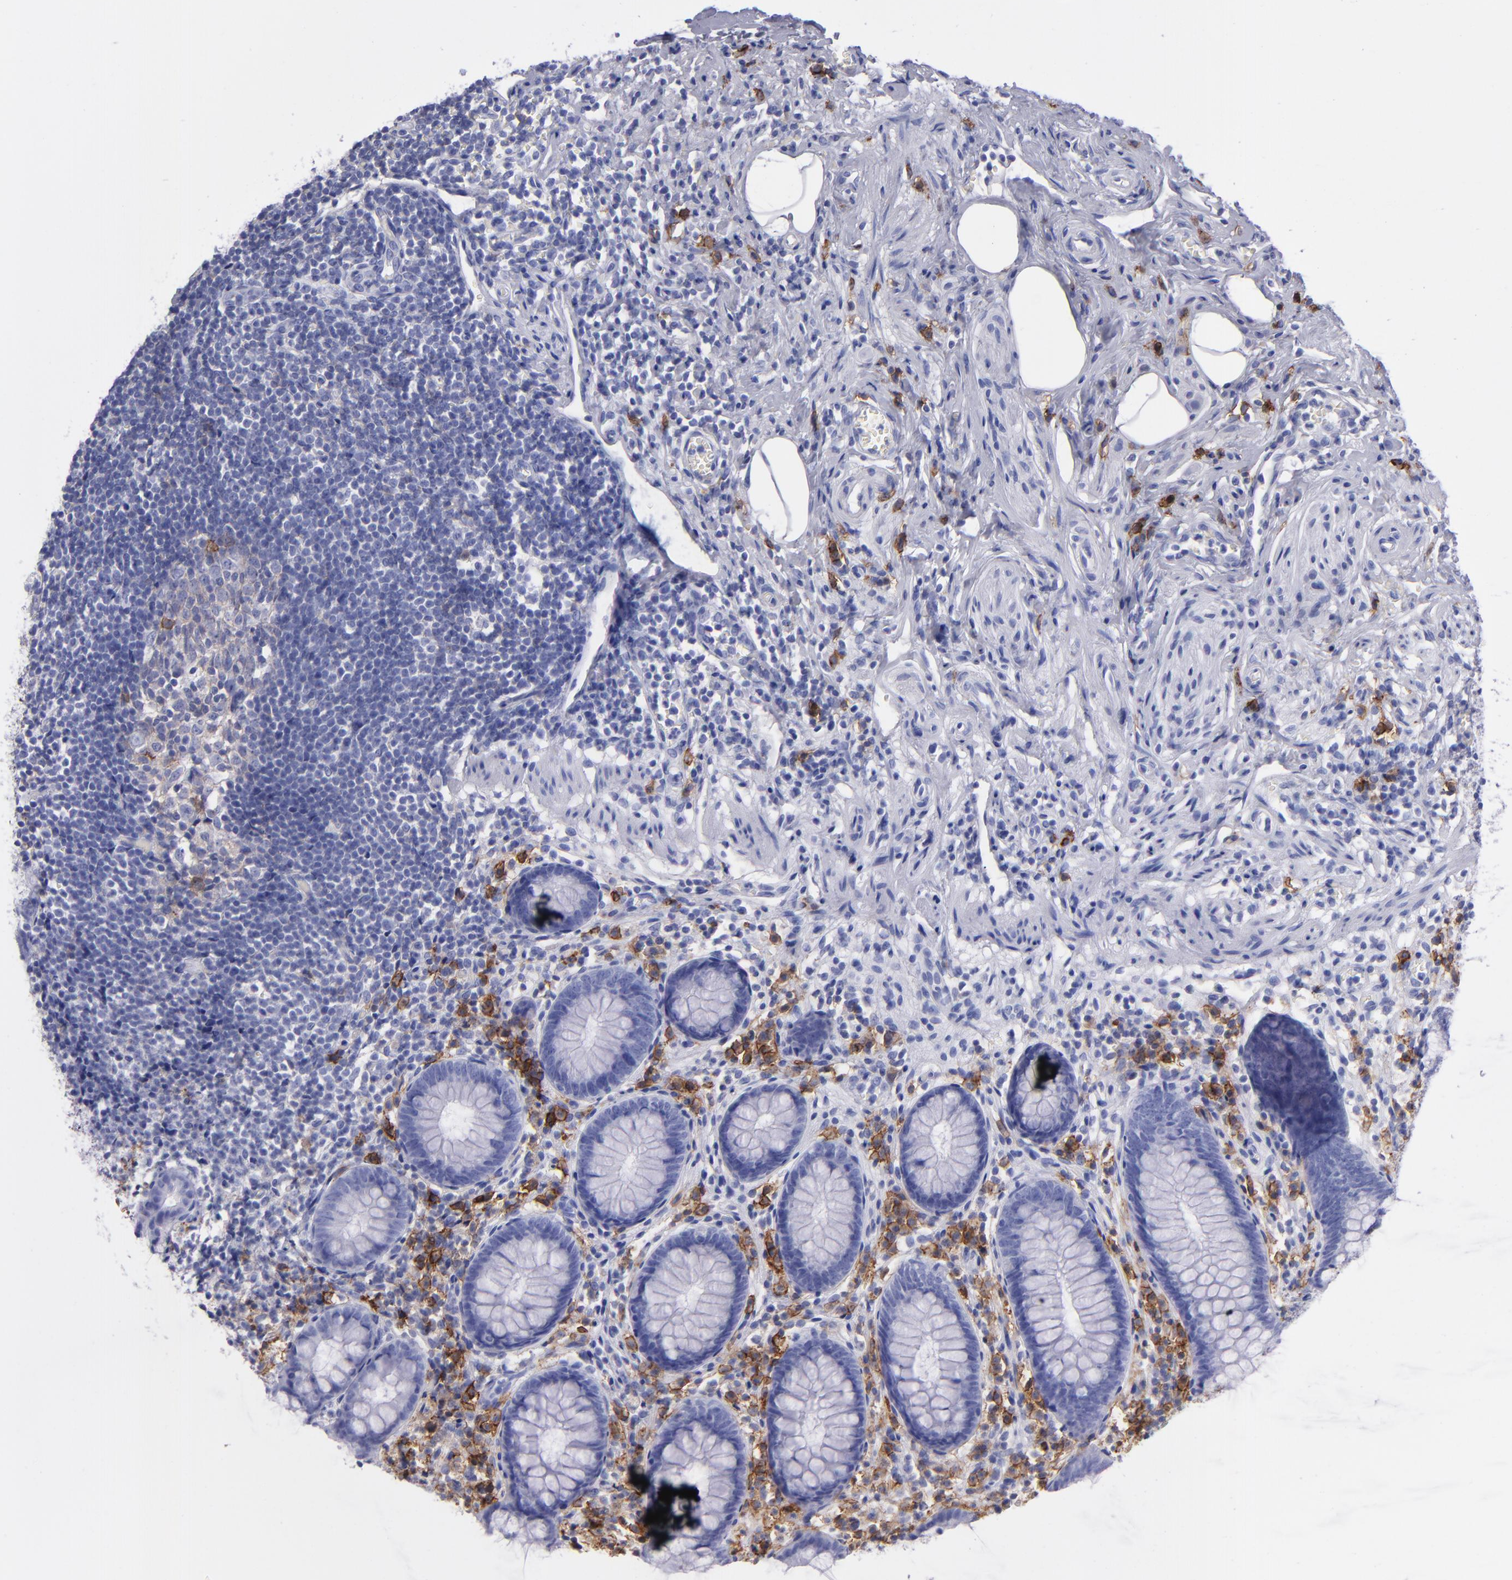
{"staining": {"intensity": "negative", "quantity": "none", "location": "none"}, "tissue": "appendix", "cell_type": "Glandular cells", "image_type": "normal", "snomed": [{"axis": "morphology", "description": "Normal tissue, NOS"}, {"axis": "topography", "description": "Appendix"}], "caption": "Immunohistochemical staining of benign appendix exhibits no significant staining in glandular cells.", "gene": "CD38", "patient": {"sex": "male", "age": 38}}